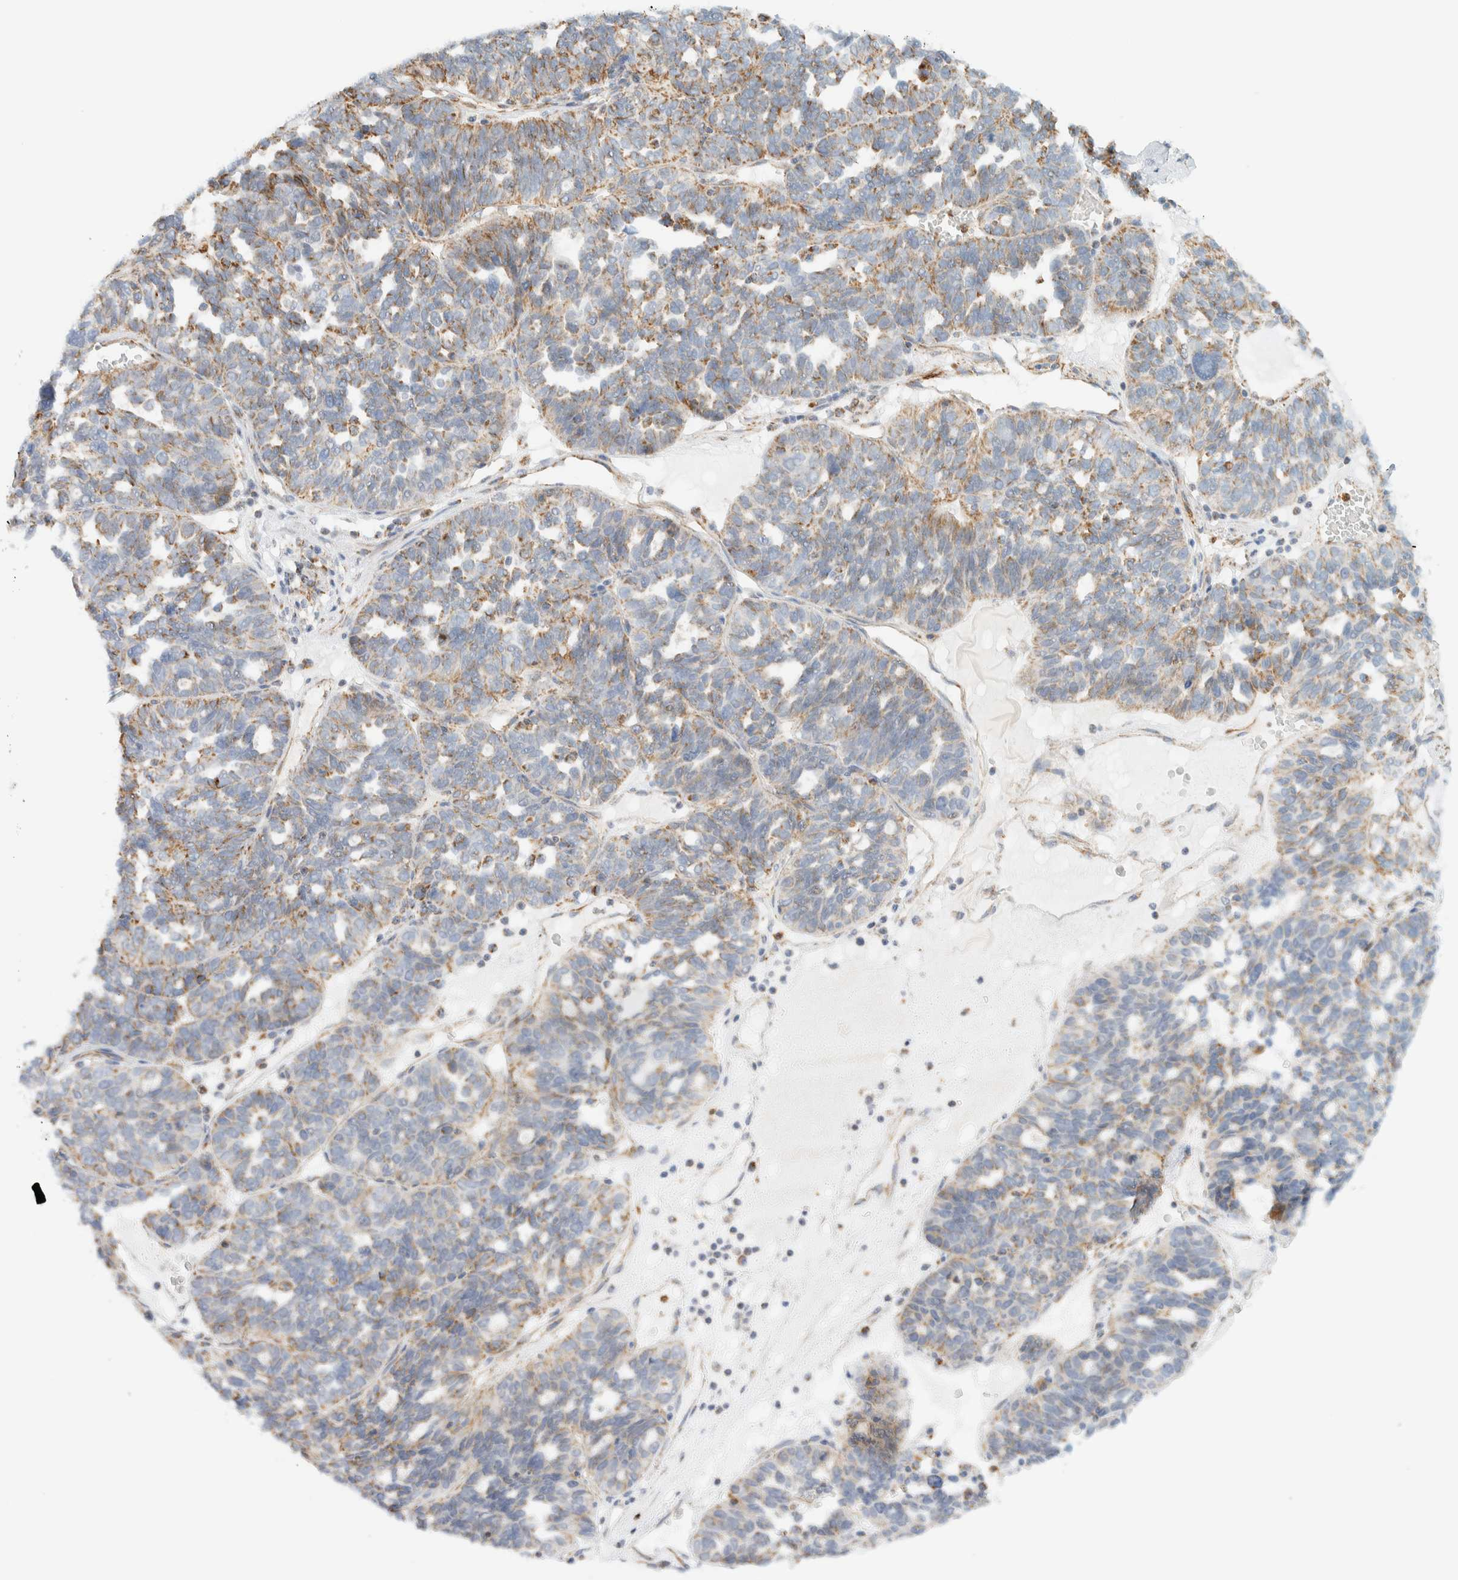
{"staining": {"intensity": "moderate", "quantity": "25%-75%", "location": "cytoplasmic/membranous"}, "tissue": "ovarian cancer", "cell_type": "Tumor cells", "image_type": "cancer", "snomed": [{"axis": "morphology", "description": "Cystadenocarcinoma, serous, NOS"}, {"axis": "topography", "description": "Ovary"}], "caption": "This is an image of immunohistochemistry (IHC) staining of serous cystadenocarcinoma (ovarian), which shows moderate expression in the cytoplasmic/membranous of tumor cells.", "gene": "KIFAP3", "patient": {"sex": "female", "age": 59}}